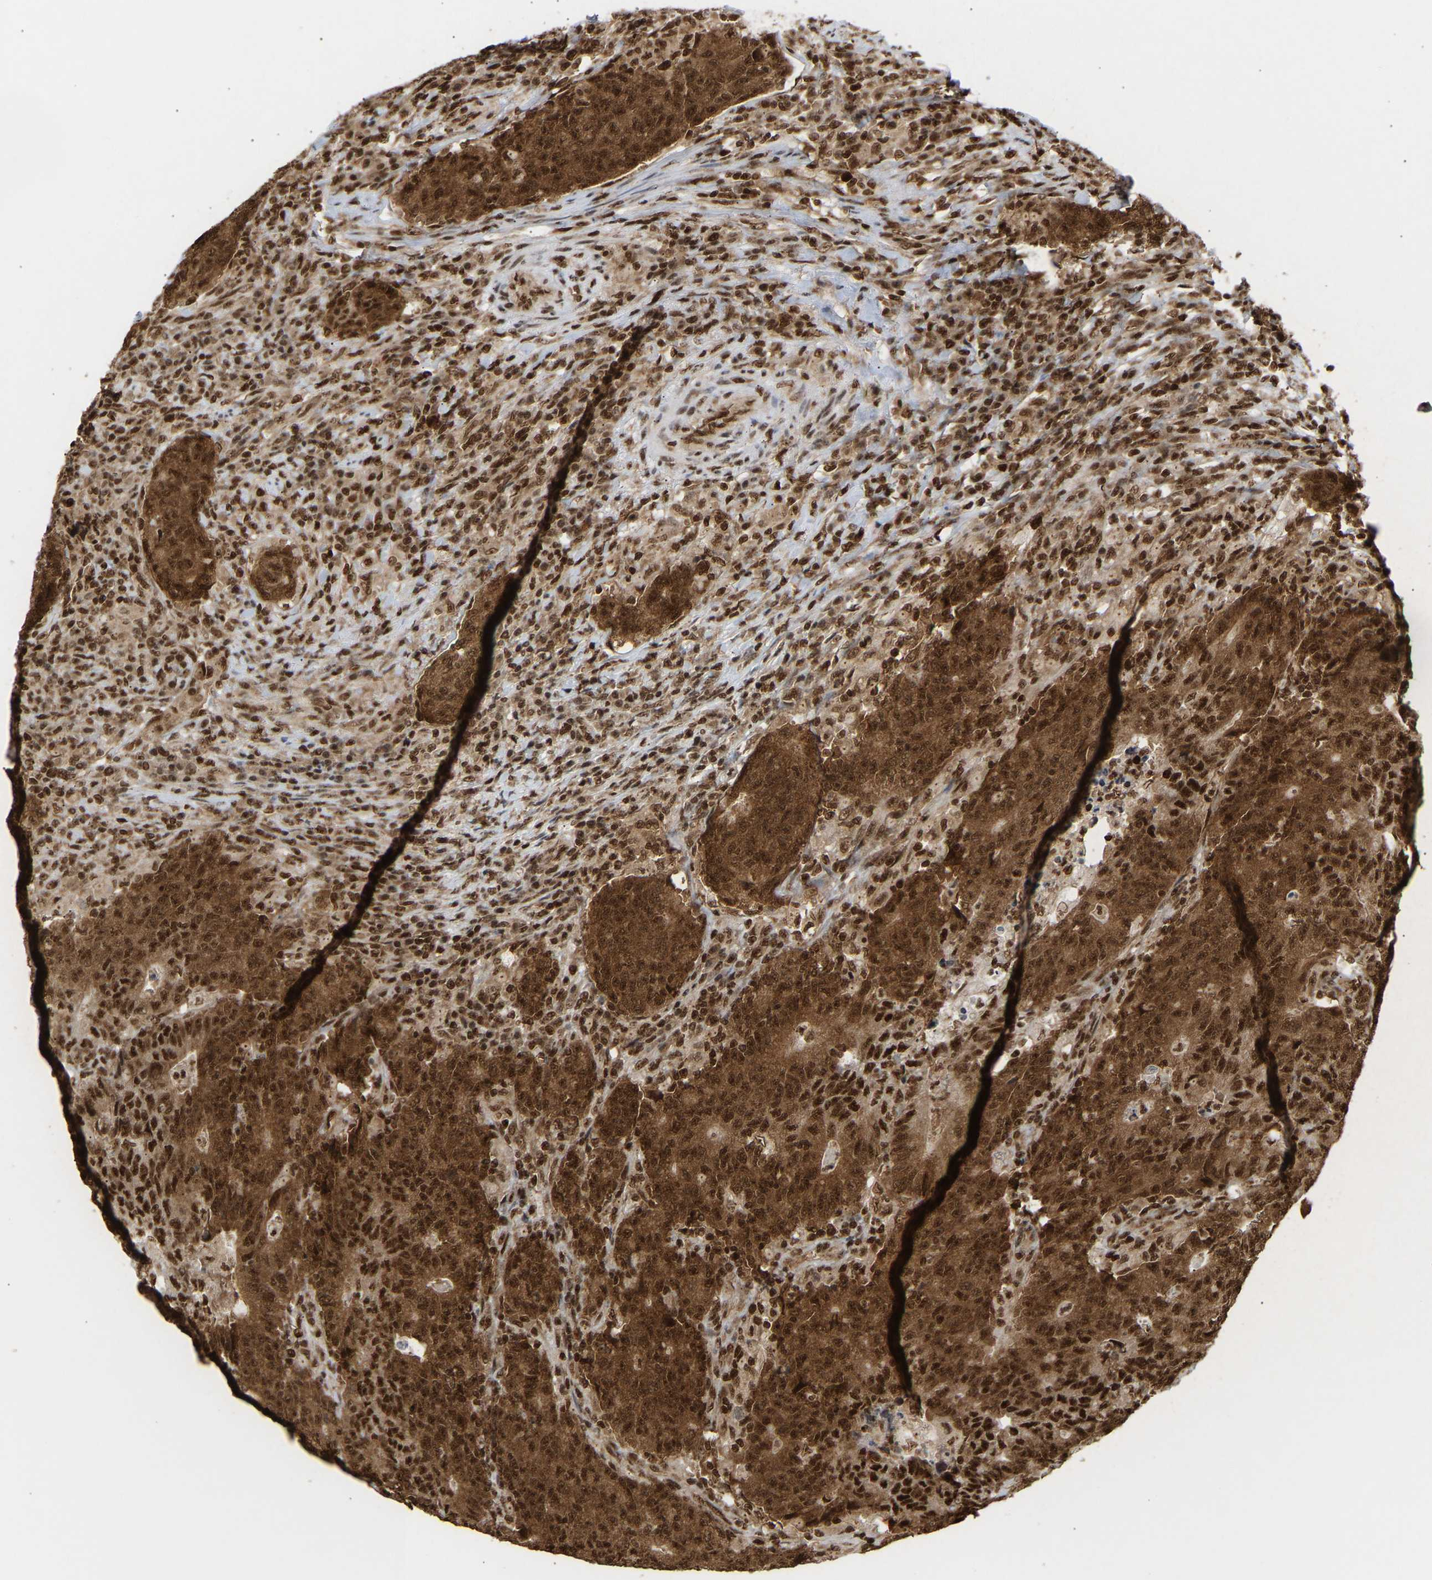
{"staining": {"intensity": "strong", "quantity": ">75%", "location": "cytoplasmic/membranous,nuclear"}, "tissue": "colorectal cancer", "cell_type": "Tumor cells", "image_type": "cancer", "snomed": [{"axis": "morphology", "description": "Normal tissue, NOS"}, {"axis": "morphology", "description": "Adenocarcinoma, NOS"}, {"axis": "topography", "description": "Colon"}], "caption": "IHC photomicrograph of human colorectal cancer (adenocarcinoma) stained for a protein (brown), which demonstrates high levels of strong cytoplasmic/membranous and nuclear expression in approximately >75% of tumor cells.", "gene": "ALYREF", "patient": {"sex": "female", "age": 75}}